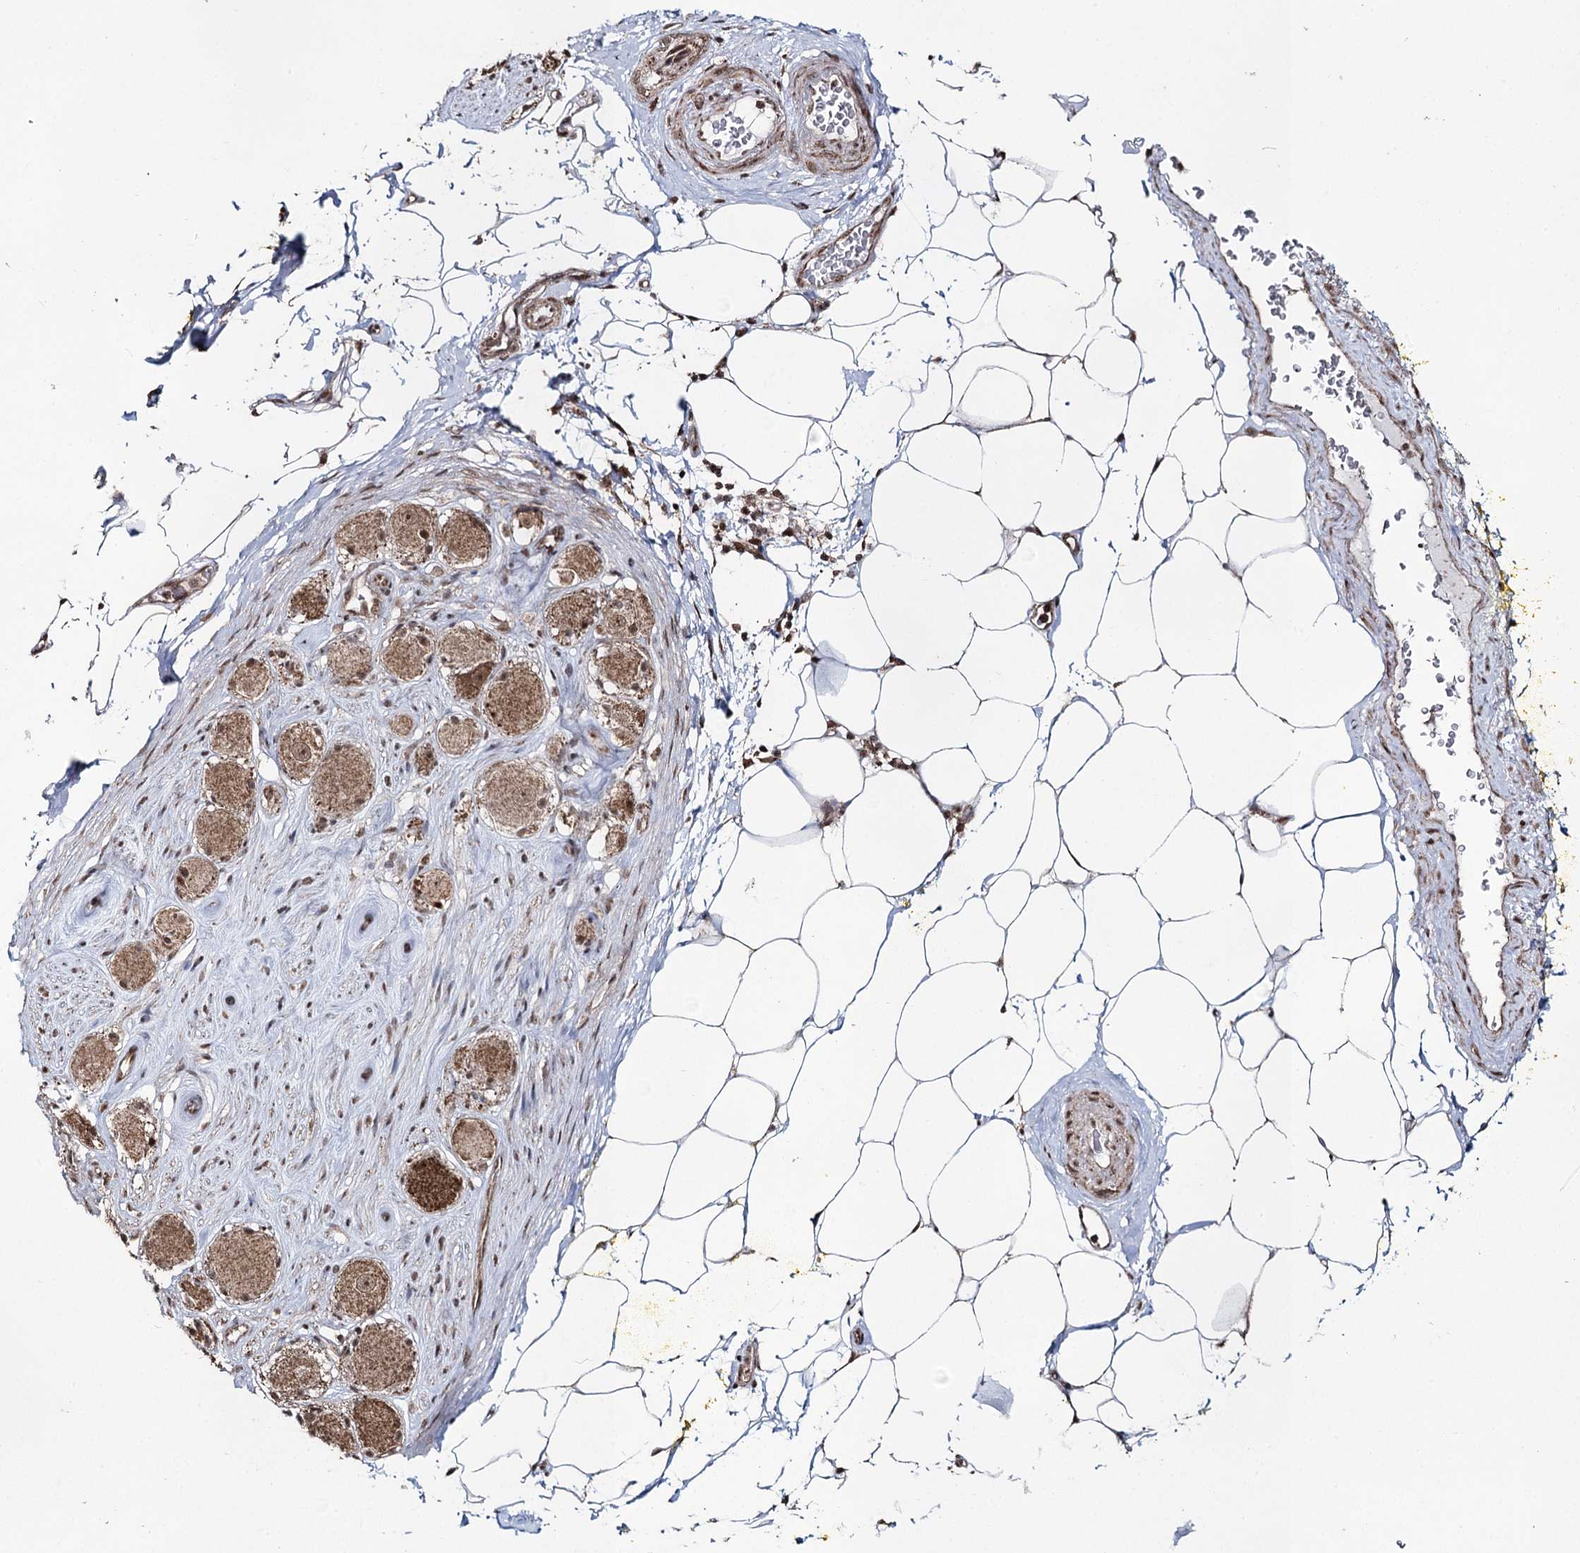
{"staining": {"intensity": "weak", "quantity": "25%-75%", "location": "cytoplasmic/membranous"}, "tissue": "adipose tissue", "cell_type": "Adipocytes", "image_type": "normal", "snomed": [{"axis": "morphology", "description": "Normal tissue, NOS"}, {"axis": "morphology", "description": "Adenocarcinoma, Low grade"}, {"axis": "topography", "description": "Prostate"}, {"axis": "topography", "description": "Peripheral nerve tissue"}], "caption": "High-power microscopy captured an immunohistochemistry micrograph of benign adipose tissue, revealing weak cytoplasmic/membranous expression in about 25%-75% of adipocytes.", "gene": "PDHX", "patient": {"sex": "male", "age": 63}}